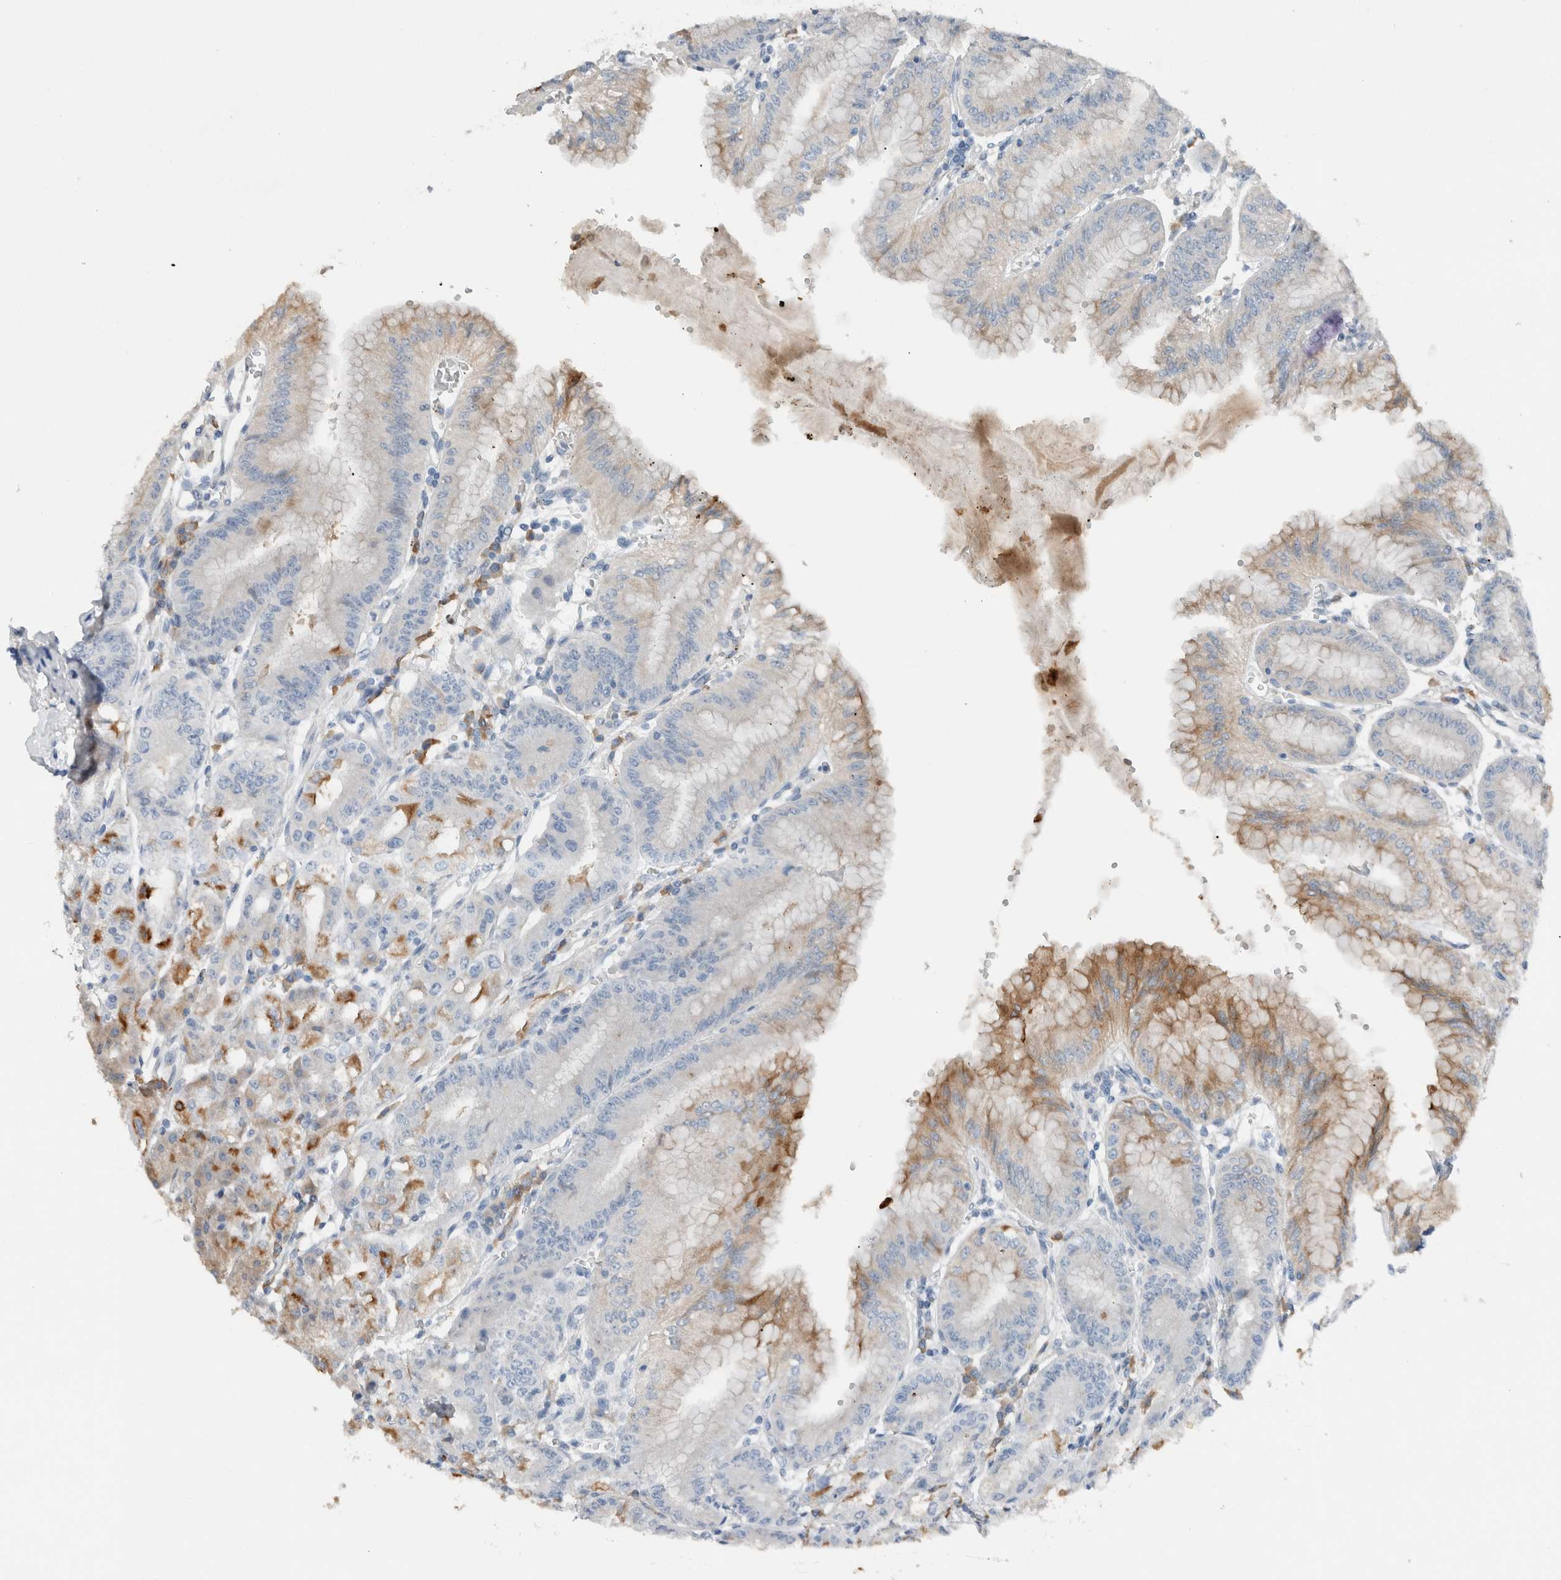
{"staining": {"intensity": "strong", "quantity": "<25%", "location": "cytoplasmic/membranous"}, "tissue": "stomach", "cell_type": "Glandular cells", "image_type": "normal", "snomed": [{"axis": "morphology", "description": "Normal tissue, NOS"}, {"axis": "topography", "description": "Stomach, lower"}], "caption": "Glandular cells demonstrate medium levels of strong cytoplasmic/membranous positivity in about <25% of cells in normal human stomach. (Brightfield microscopy of DAB IHC at high magnification).", "gene": "DUOX1", "patient": {"sex": "male", "age": 71}}